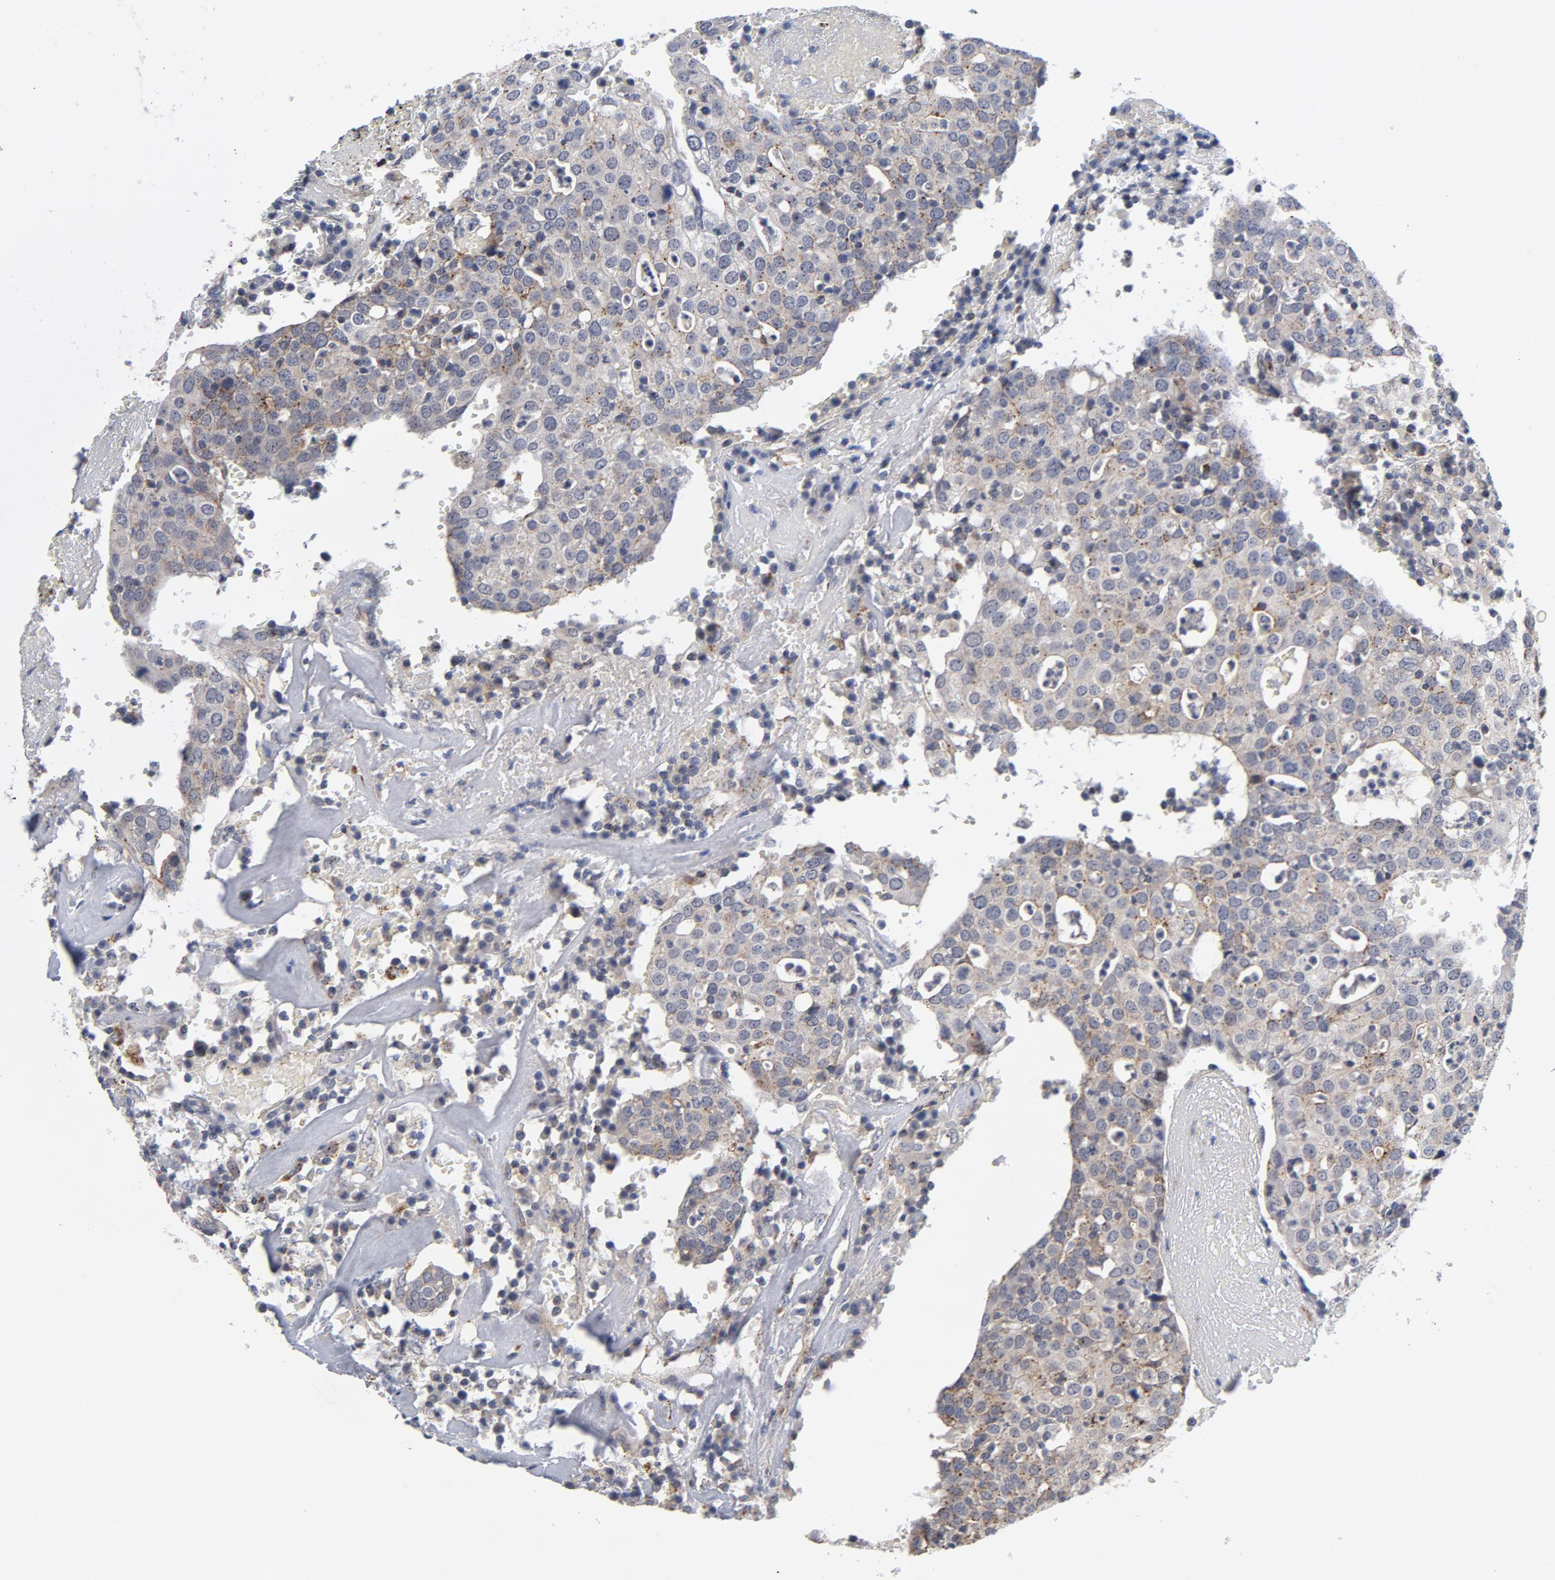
{"staining": {"intensity": "moderate", "quantity": "<25%", "location": "cytoplasmic/membranous"}, "tissue": "head and neck cancer", "cell_type": "Tumor cells", "image_type": "cancer", "snomed": [{"axis": "morphology", "description": "Adenocarcinoma, NOS"}, {"axis": "topography", "description": "Salivary gland"}, {"axis": "topography", "description": "Head-Neck"}], "caption": "Immunohistochemical staining of head and neck adenocarcinoma shows low levels of moderate cytoplasmic/membranous protein staining in about <25% of tumor cells.", "gene": "AKT2", "patient": {"sex": "female", "age": 65}}